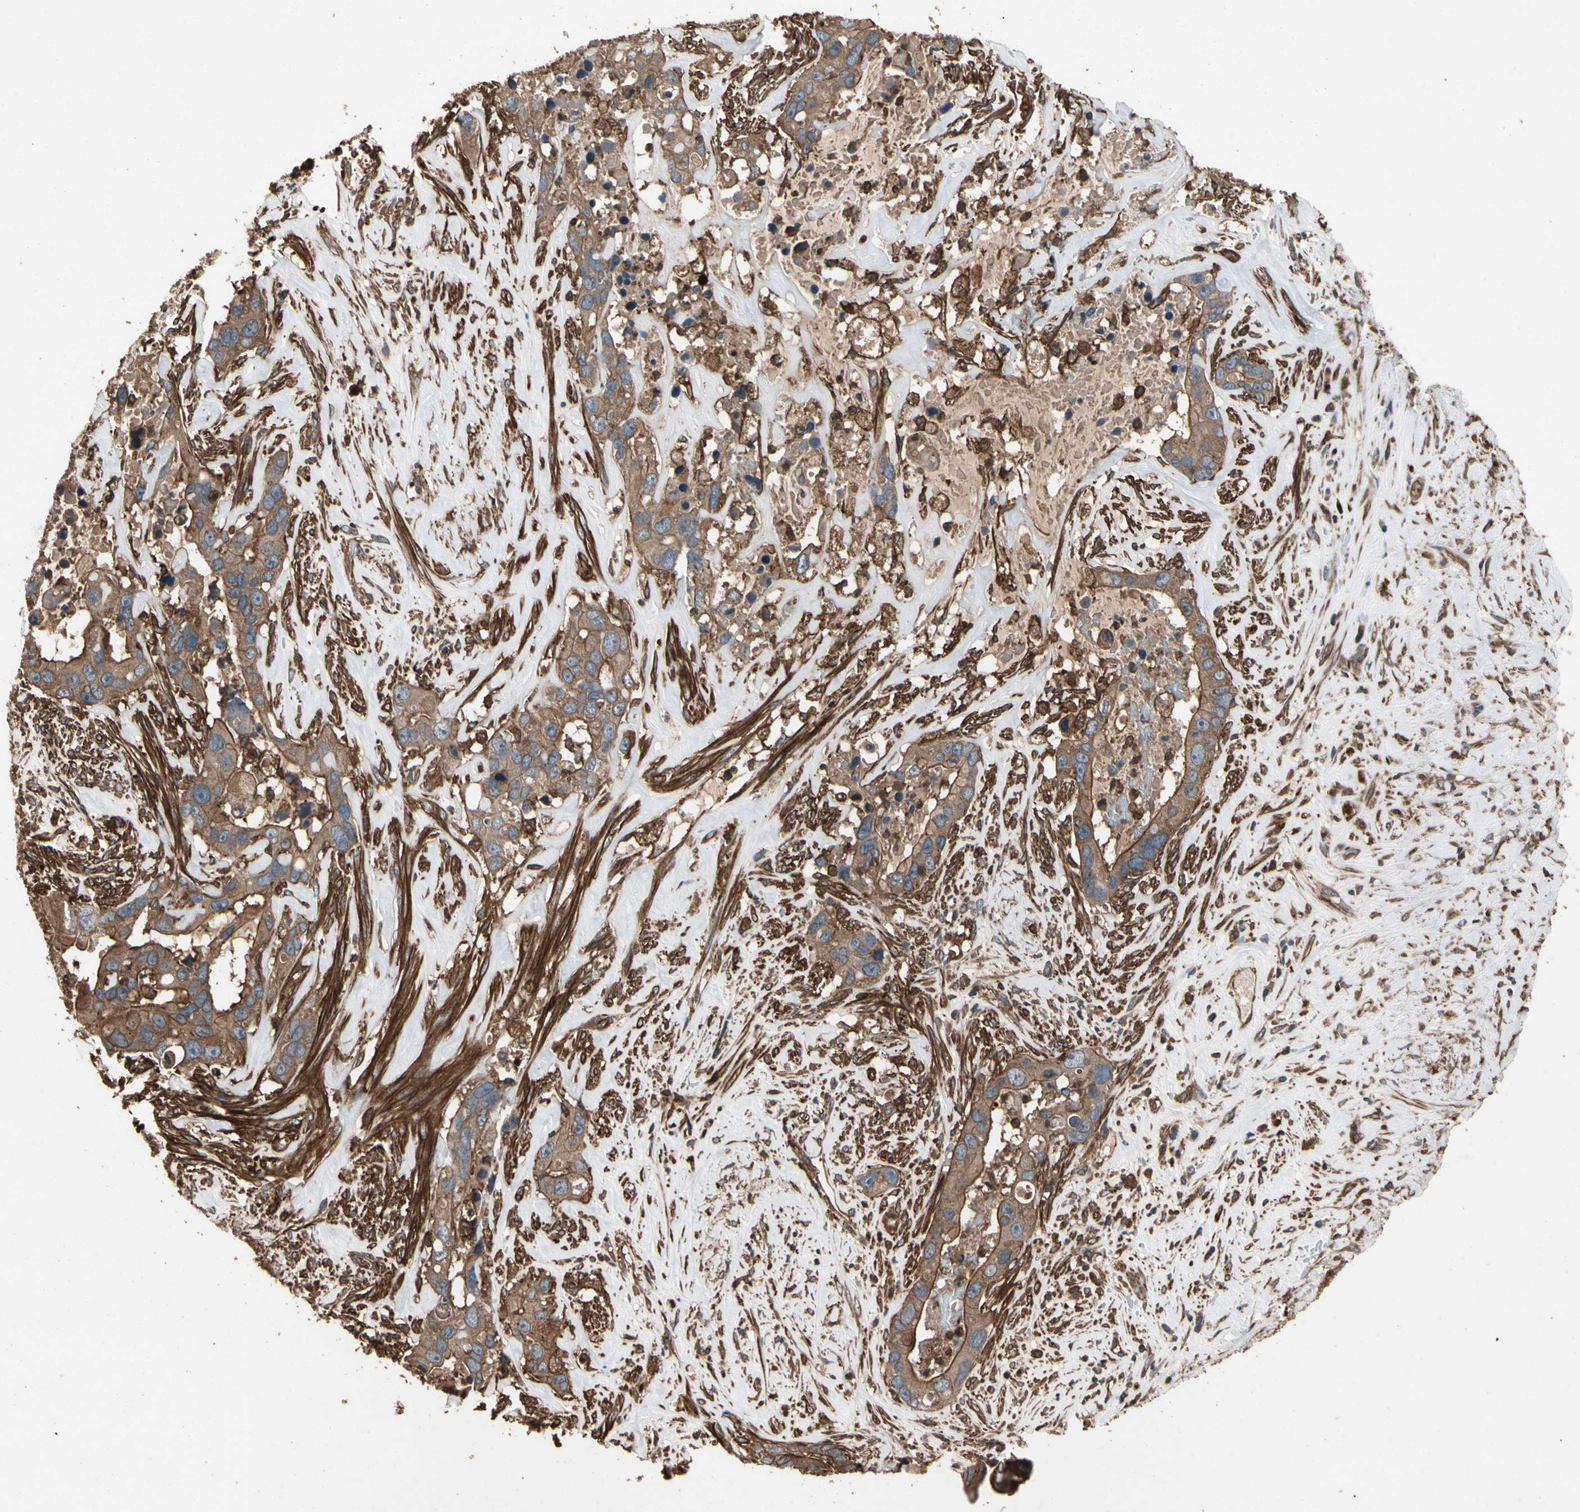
{"staining": {"intensity": "moderate", "quantity": ">75%", "location": "cytoplasmic/membranous"}, "tissue": "liver cancer", "cell_type": "Tumor cells", "image_type": "cancer", "snomed": [{"axis": "morphology", "description": "Cholangiocarcinoma"}, {"axis": "topography", "description": "Liver"}], "caption": "A micrograph of liver cancer (cholangiocarcinoma) stained for a protein displays moderate cytoplasmic/membranous brown staining in tumor cells.", "gene": "AGBL2", "patient": {"sex": "female", "age": 65}}